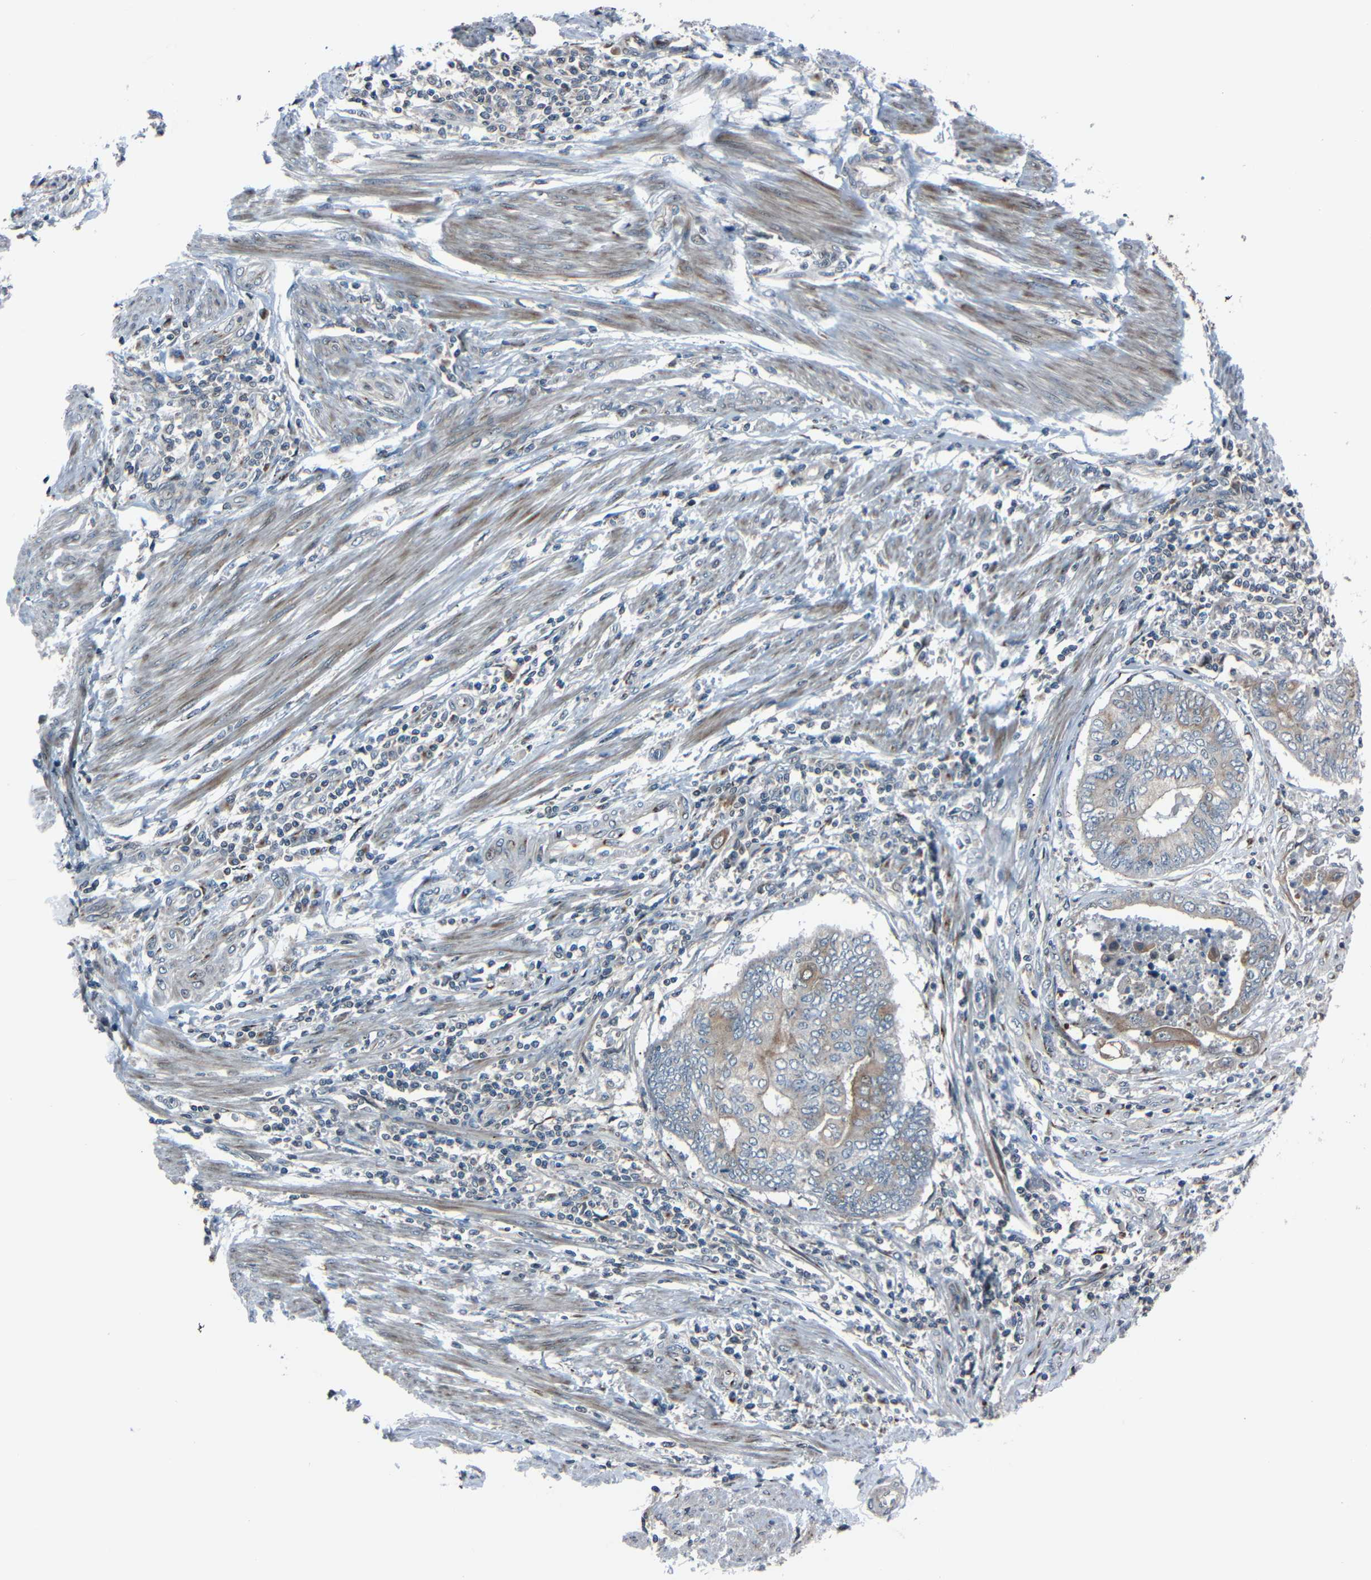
{"staining": {"intensity": "weak", "quantity": ">75%", "location": "cytoplasmic/membranous"}, "tissue": "endometrial cancer", "cell_type": "Tumor cells", "image_type": "cancer", "snomed": [{"axis": "morphology", "description": "Adenocarcinoma, NOS"}, {"axis": "topography", "description": "Uterus"}, {"axis": "topography", "description": "Endometrium"}], "caption": "A photomicrograph of adenocarcinoma (endometrial) stained for a protein shows weak cytoplasmic/membranous brown staining in tumor cells.", "gene": "AKAP9", "patient": {"sex": "female", "age": 70}}